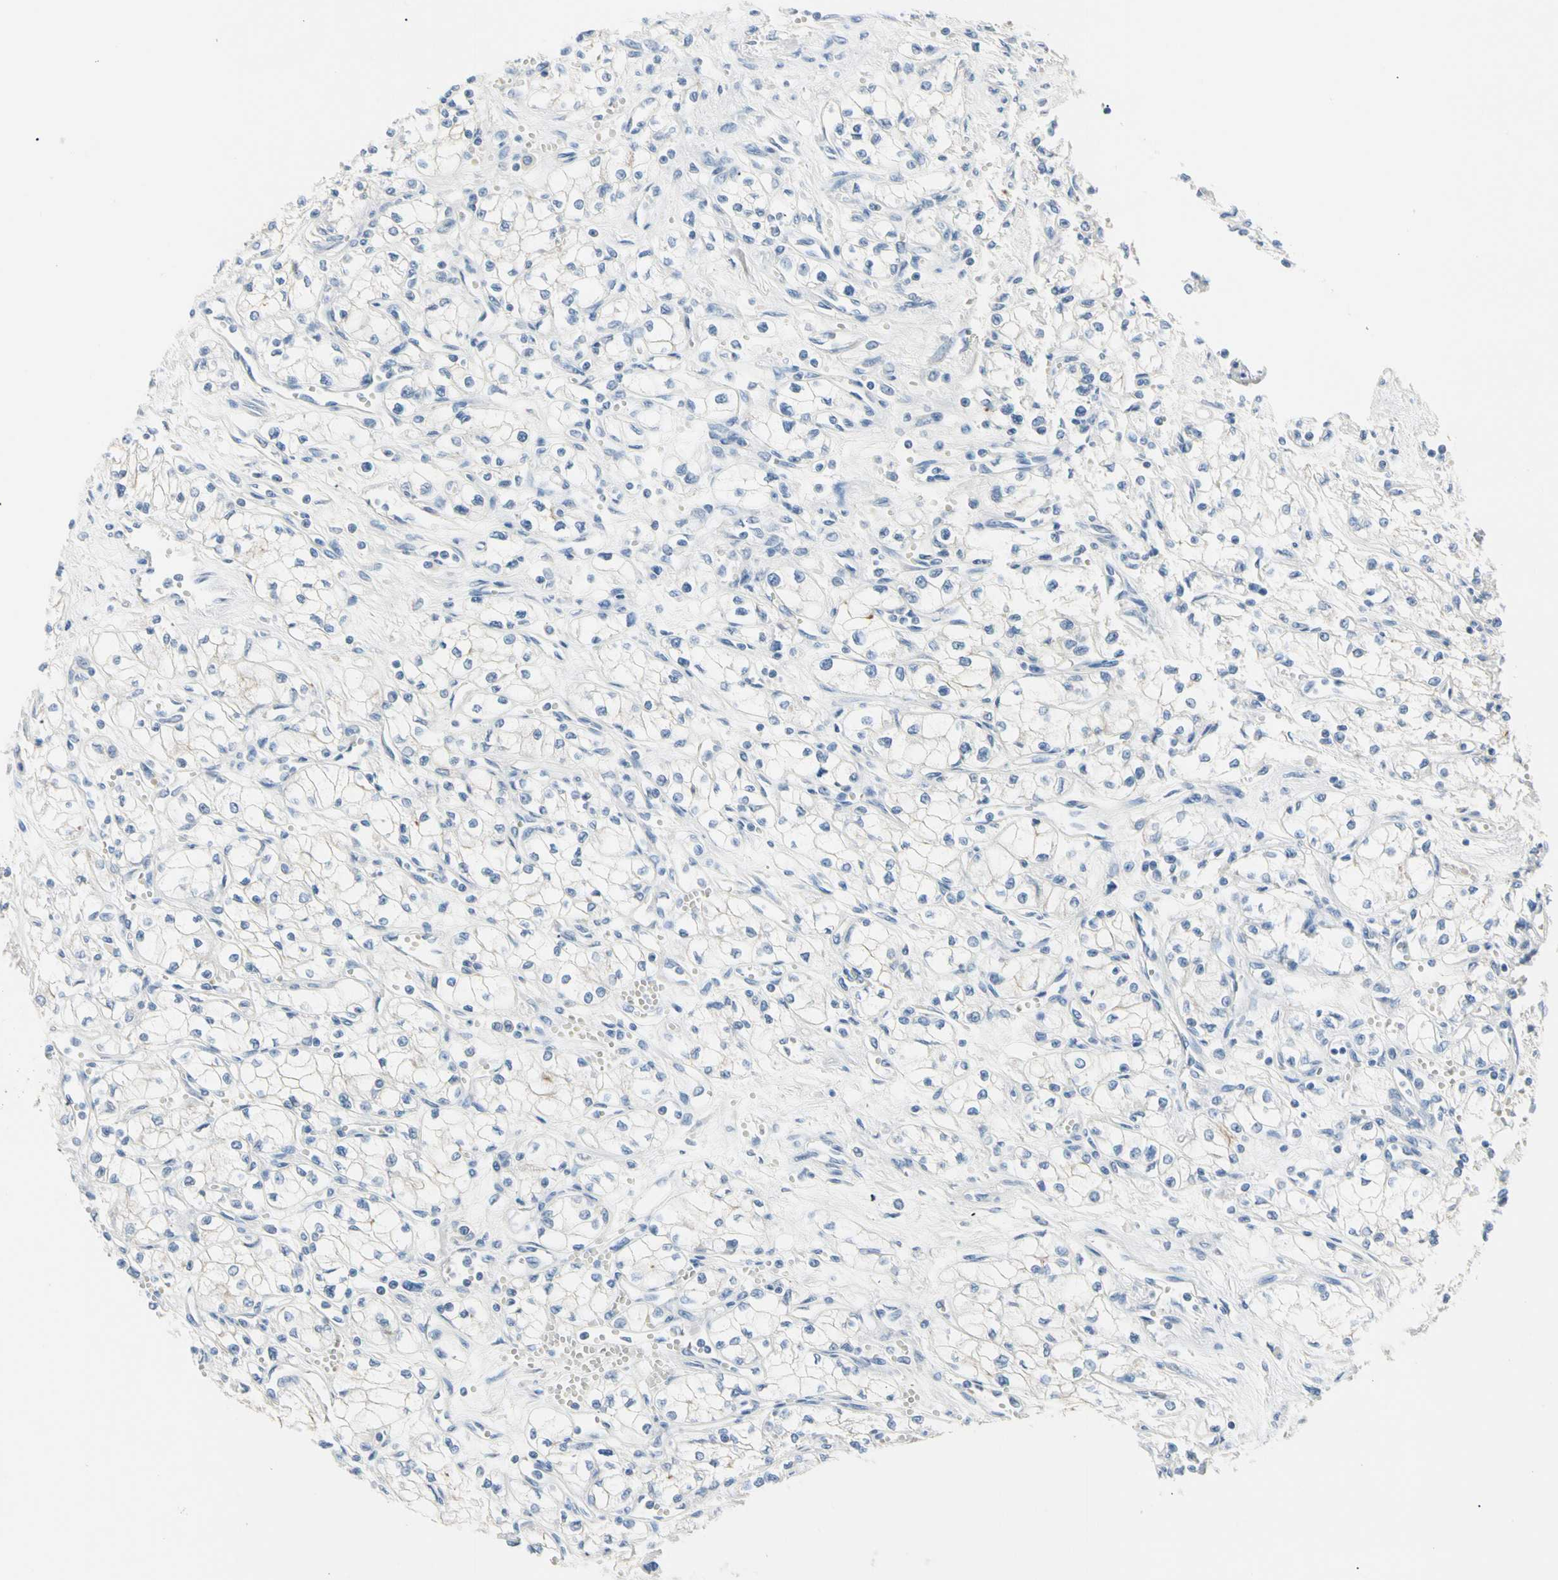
{"staining": {"intensity": "negative", "quantity": "none", "location": "none"}, "tissue": "renal cancer", "cell_type": "Tumor cells", "image_type": "cancer", "snomed": [{"axis": "morphology", "description": "Normal tissue, NOS"}, {"axis": "morphology", "description": "Adenocarcinoma, NOS"}, {"axis": "topography", "description": "Kidney"}], "caption": "DAB (3,3'-diaminobenzidine) immunohistochemical staining of renal cancer (adenocarcinoma) exhibits no significant positivity in tumor cells.", "gene": "MARK1", "patient": {"sex": "male", "age": 59}}